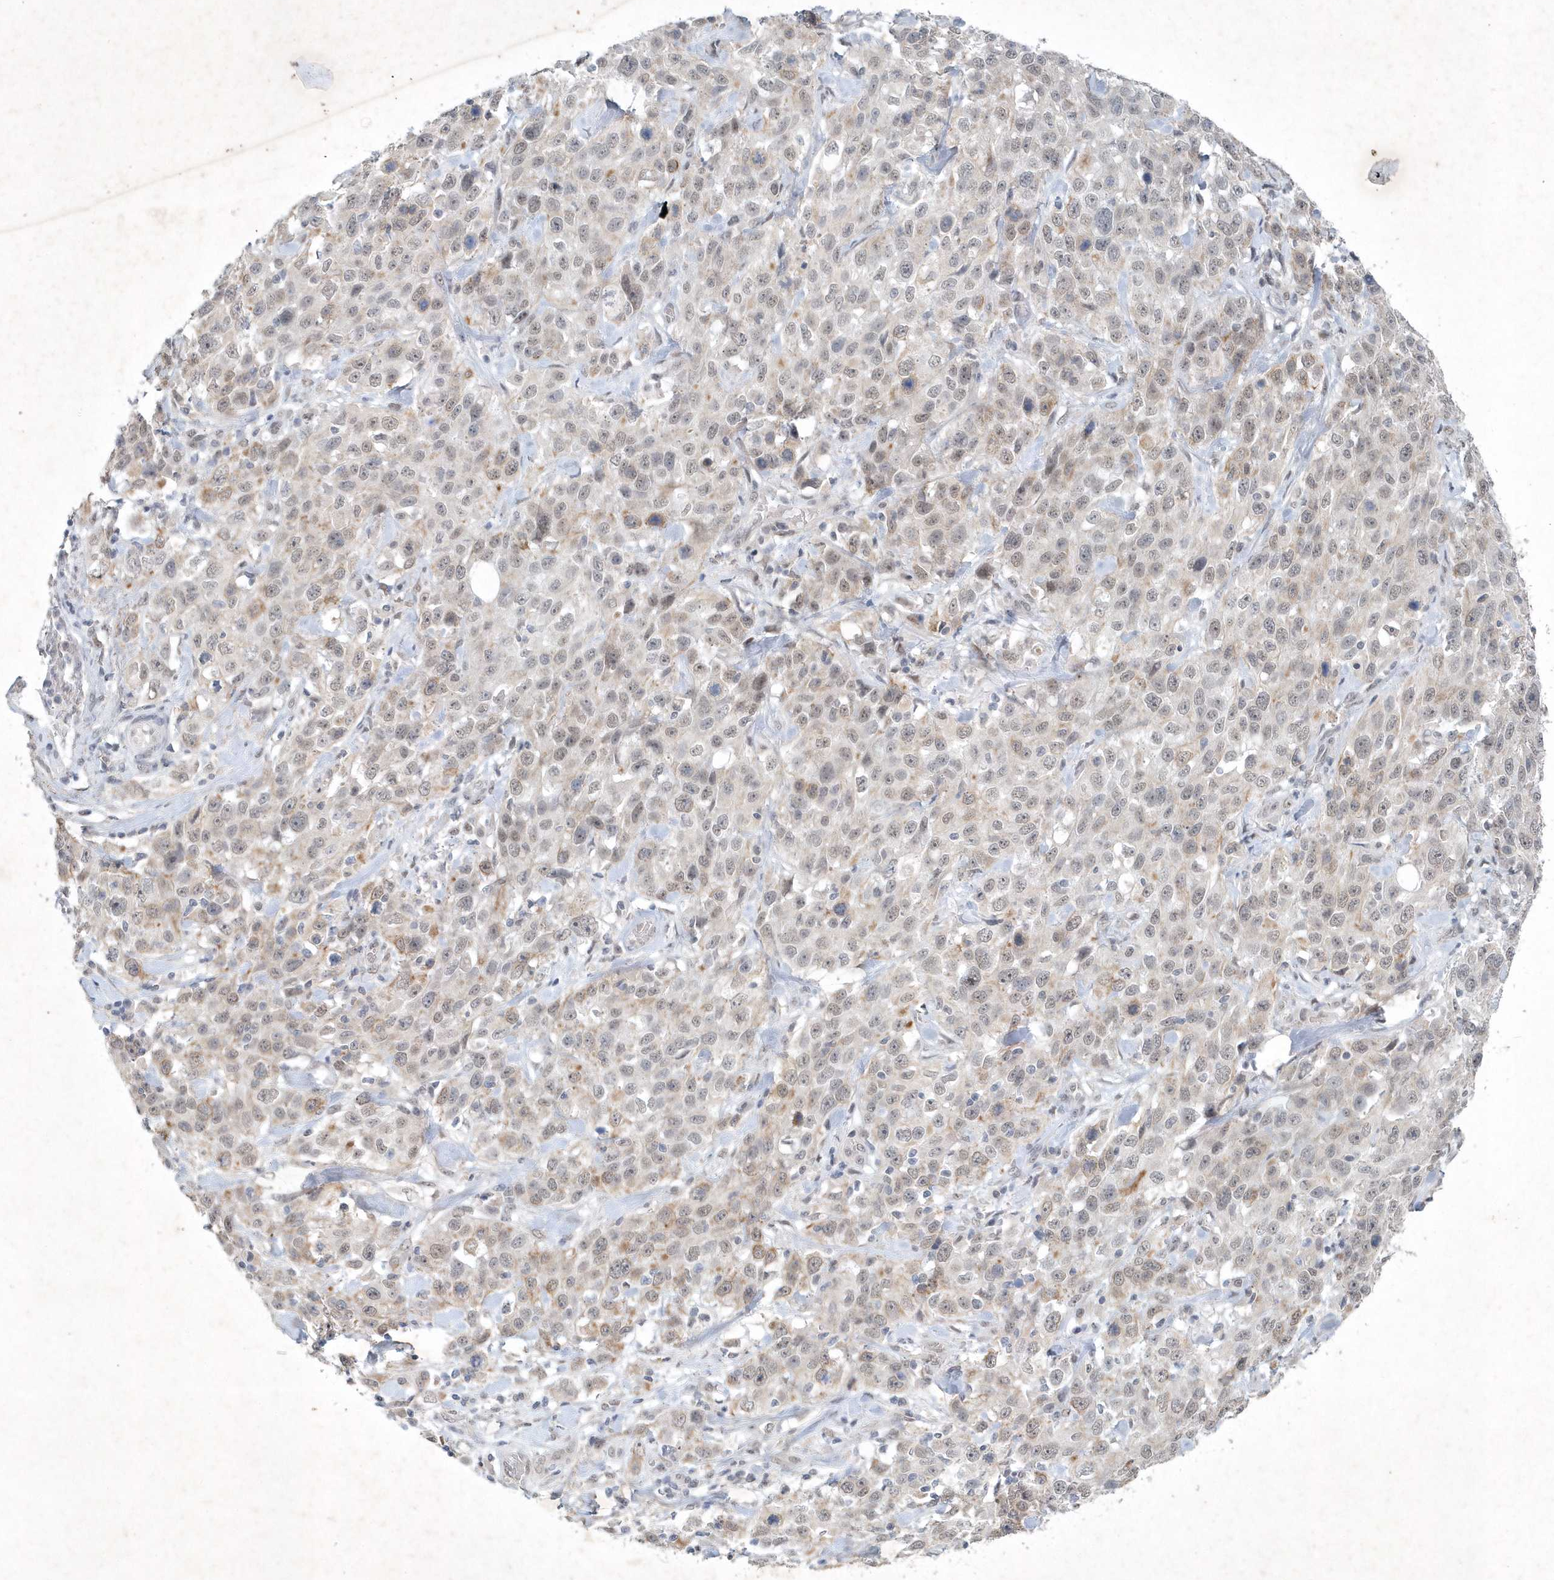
{"staining": {"intensity": "negative", "quantity": "none", "location": "none"}, "tissue": "stomach cancer", "cell_type": "Tumor cells", "image_type": "cancer", "snomed": [{"axis": "morphology", "description": "Normal tissue, NOS"}, {"axis": "morphology", "description": "Adenocarcinoma, NOS"}, {"axis": "topography", "description": "Lymph node"}, {"axis": "topography", "description": "Stomach"}], "caption": "IHC micrograph of adenocarcinoma (stomach) stained for a protein (brown), which shows no expression in tumor cells.", "gene": "ZBTB9", "patient": {"sex": "male", "age": 48}}